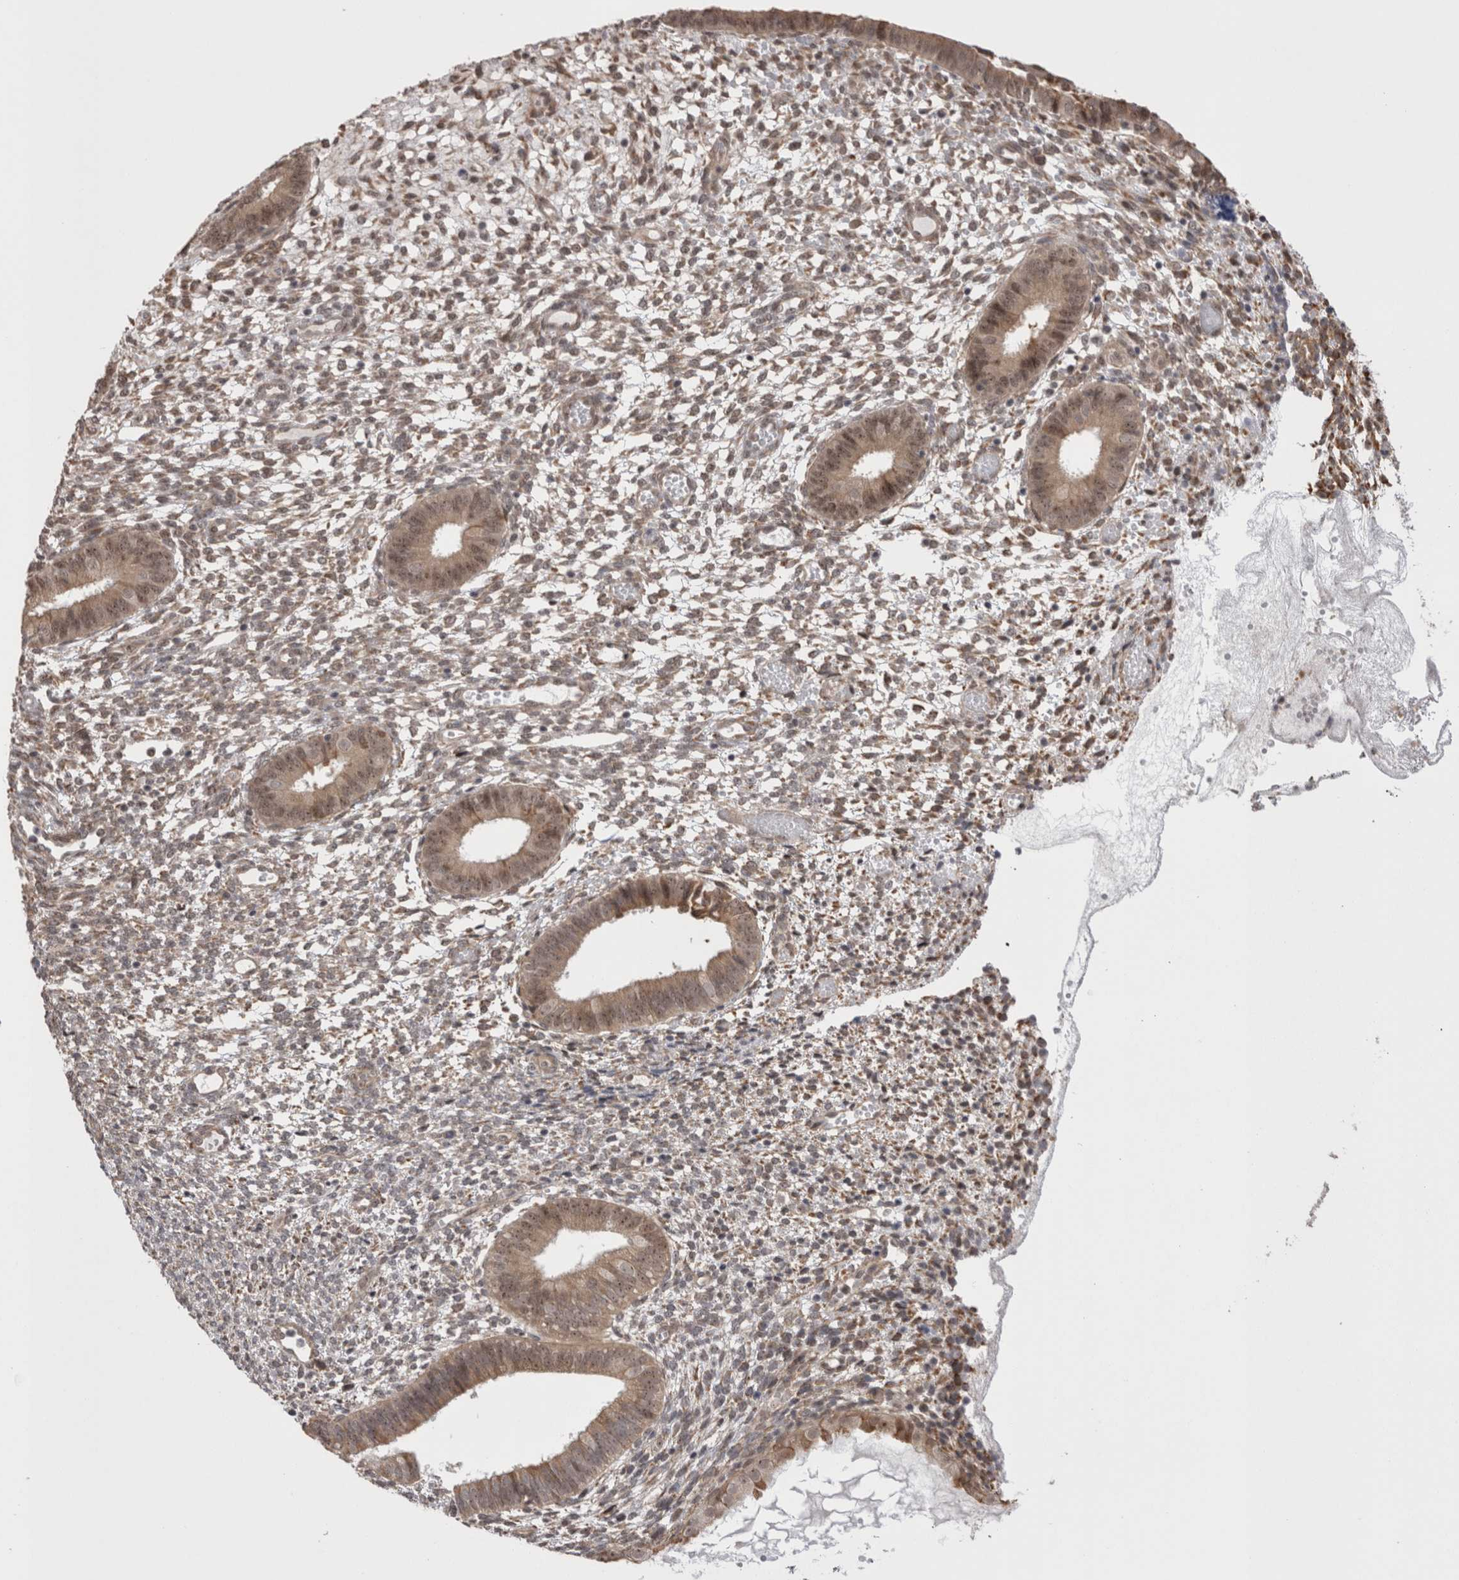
{"staining": {"intensity": "weak", "quantity": "25%-75%", "location": "cytoplasmic/membranous,nuclear"}, "tissue": "endometrium", "cell_type": "Cells in endometrial stroma", "image_type": "normal", "snomed": [{"axis": "morphology", "description": "Normal tissue, NOS"}, {"axis": "topography", "description": "Endometrium"}], "caption": "Immunohistochemical staining of benign endometrium exhibits low levels of weak cytoplasmic/membranous,nuclear positivity in approximately 25%-75% of cells in endometrial stroma.", "gene": "EXOSC4", "patient": {"sex": "female", "age": 46}}